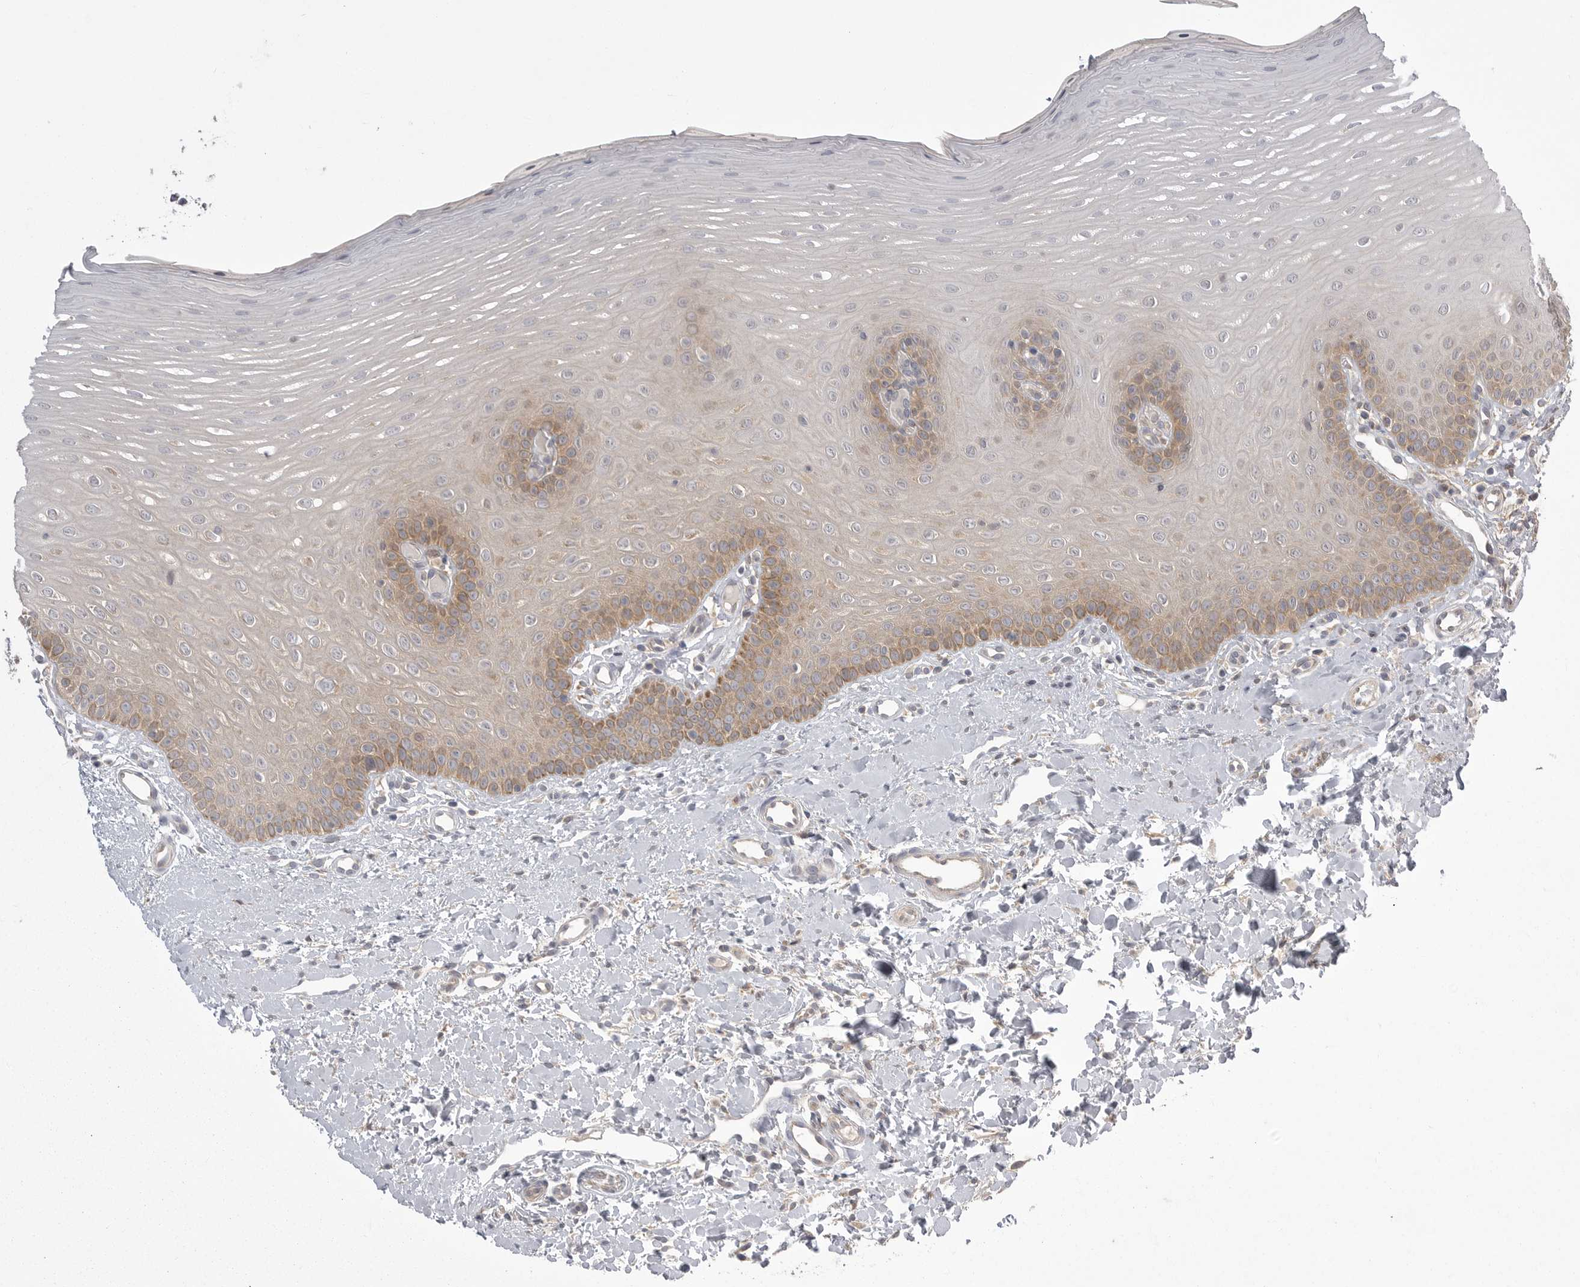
{"staining": {"intensity": "moderate", "quantity": "25%-75%", "location": "cytoplasmic/membranous"}, "tissue": "oral mucosa", "cell_type": "Squamous epithelial cells", "image_type": "normal", "snomed": [{"axis": "morphology", "description": "Normal tissue, NOS"}, {"axis": "topography", "description": "Oral tissue"}], "caption": "Squamous epithelial cells reveal moderate cytoplasmic/membranous positivity in approximately 25%-75% of cells in unremarkable oral mucosa.", "gene": "KYAT3", "patient": {"sex": "female", "age": 39}}